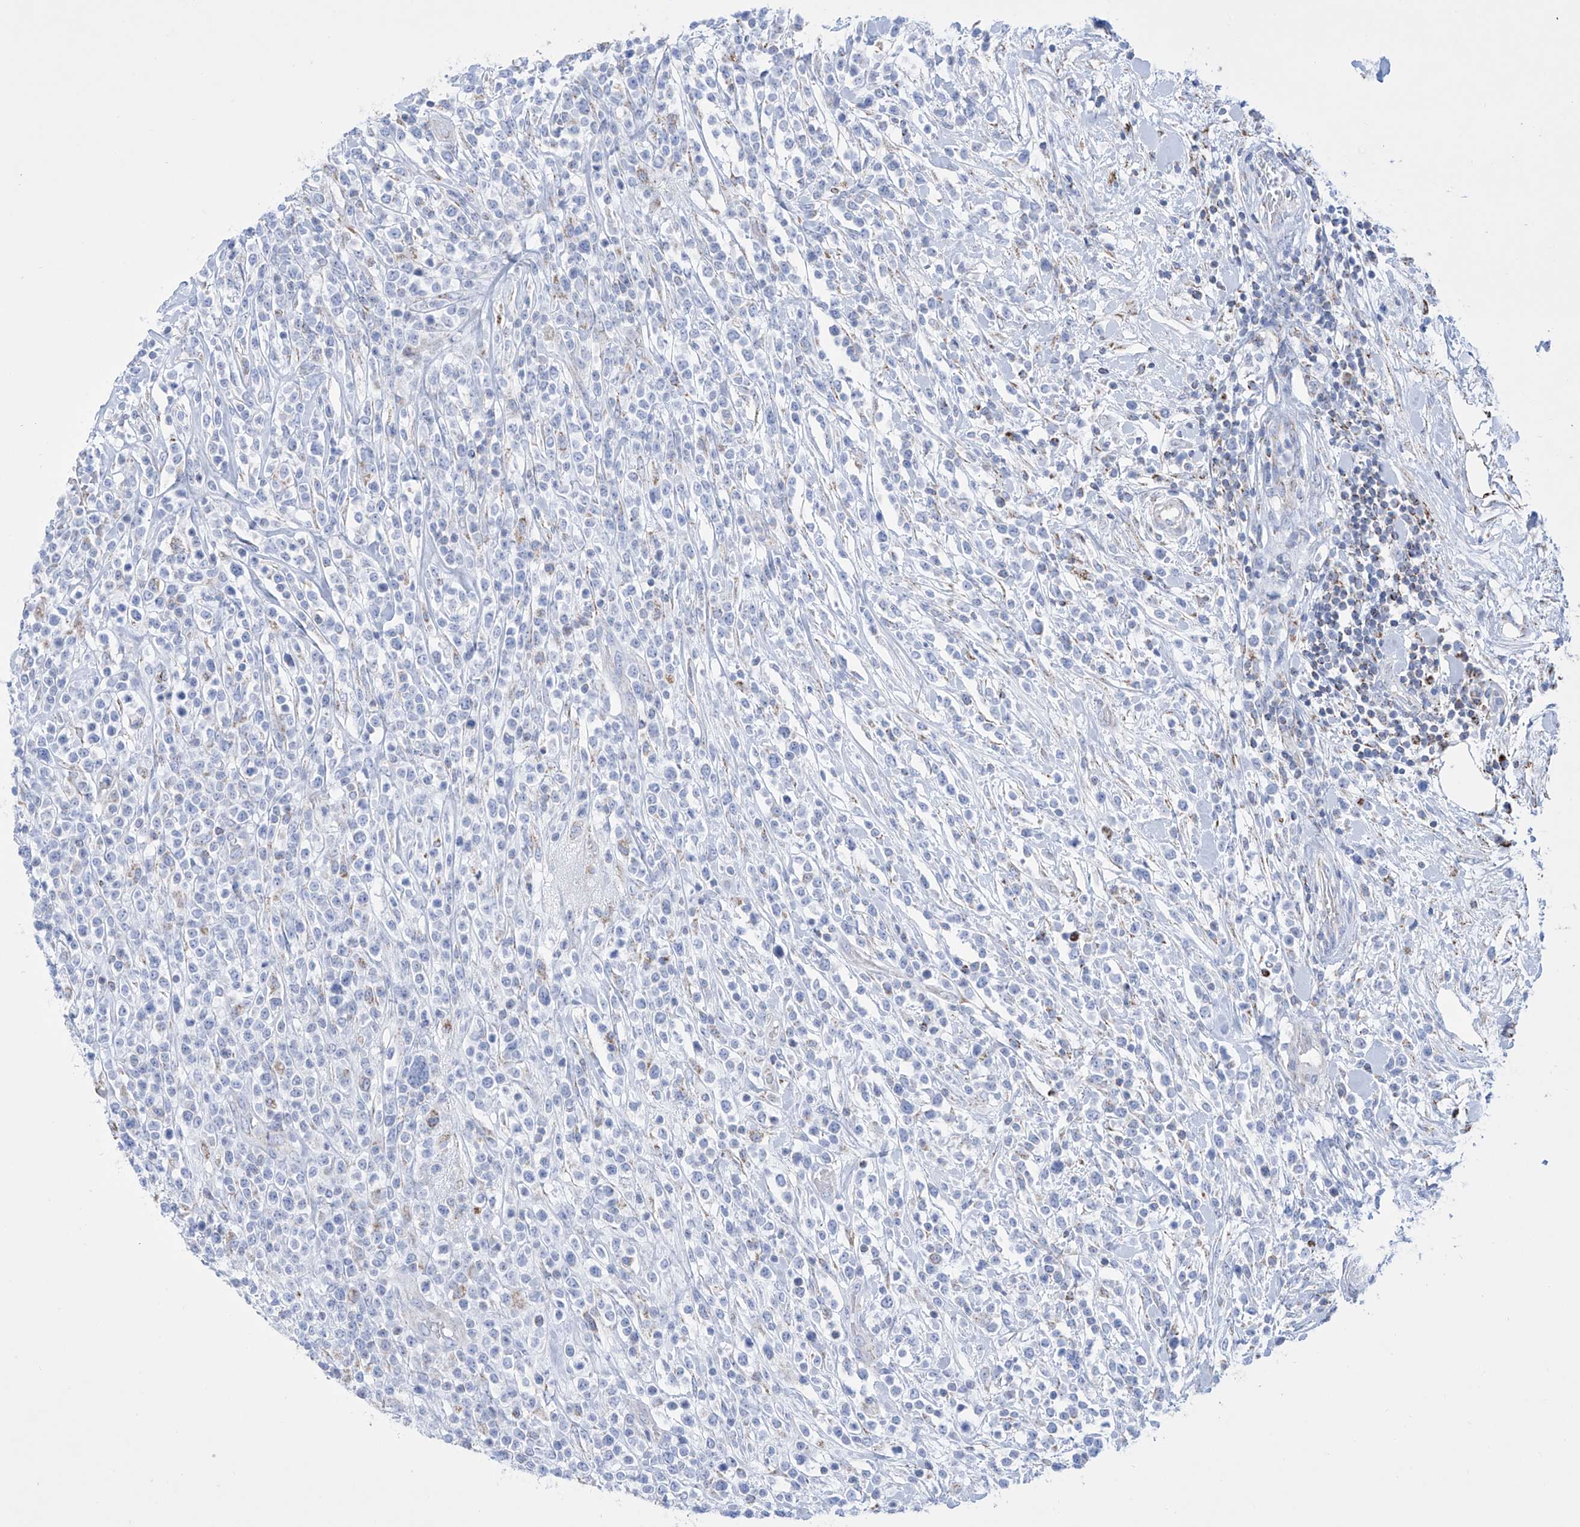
{"staining": {"intensity": "negative", "quantity": "none", "location": "none"}, "tissue": "lymphoma", "cell_type": "Tumor cells", "image_type": "cancer", "snomed": [{"axis": "morphology", "description": "Malignant lymphoma, non-Hodgkin's type, High grade"}, {"axis": "topography", "description": "Colon"}], "caption": "Immunohistochemistry photomicrograph of neoplastic tissue: malignant lymphoma, non-Hodgkin's type (high-grade) stained with DAB demonstrates no significant protein staining in tumor cells.", "gene": "ALDH6A1", "patient": {"sex": "female", "age": 53}}